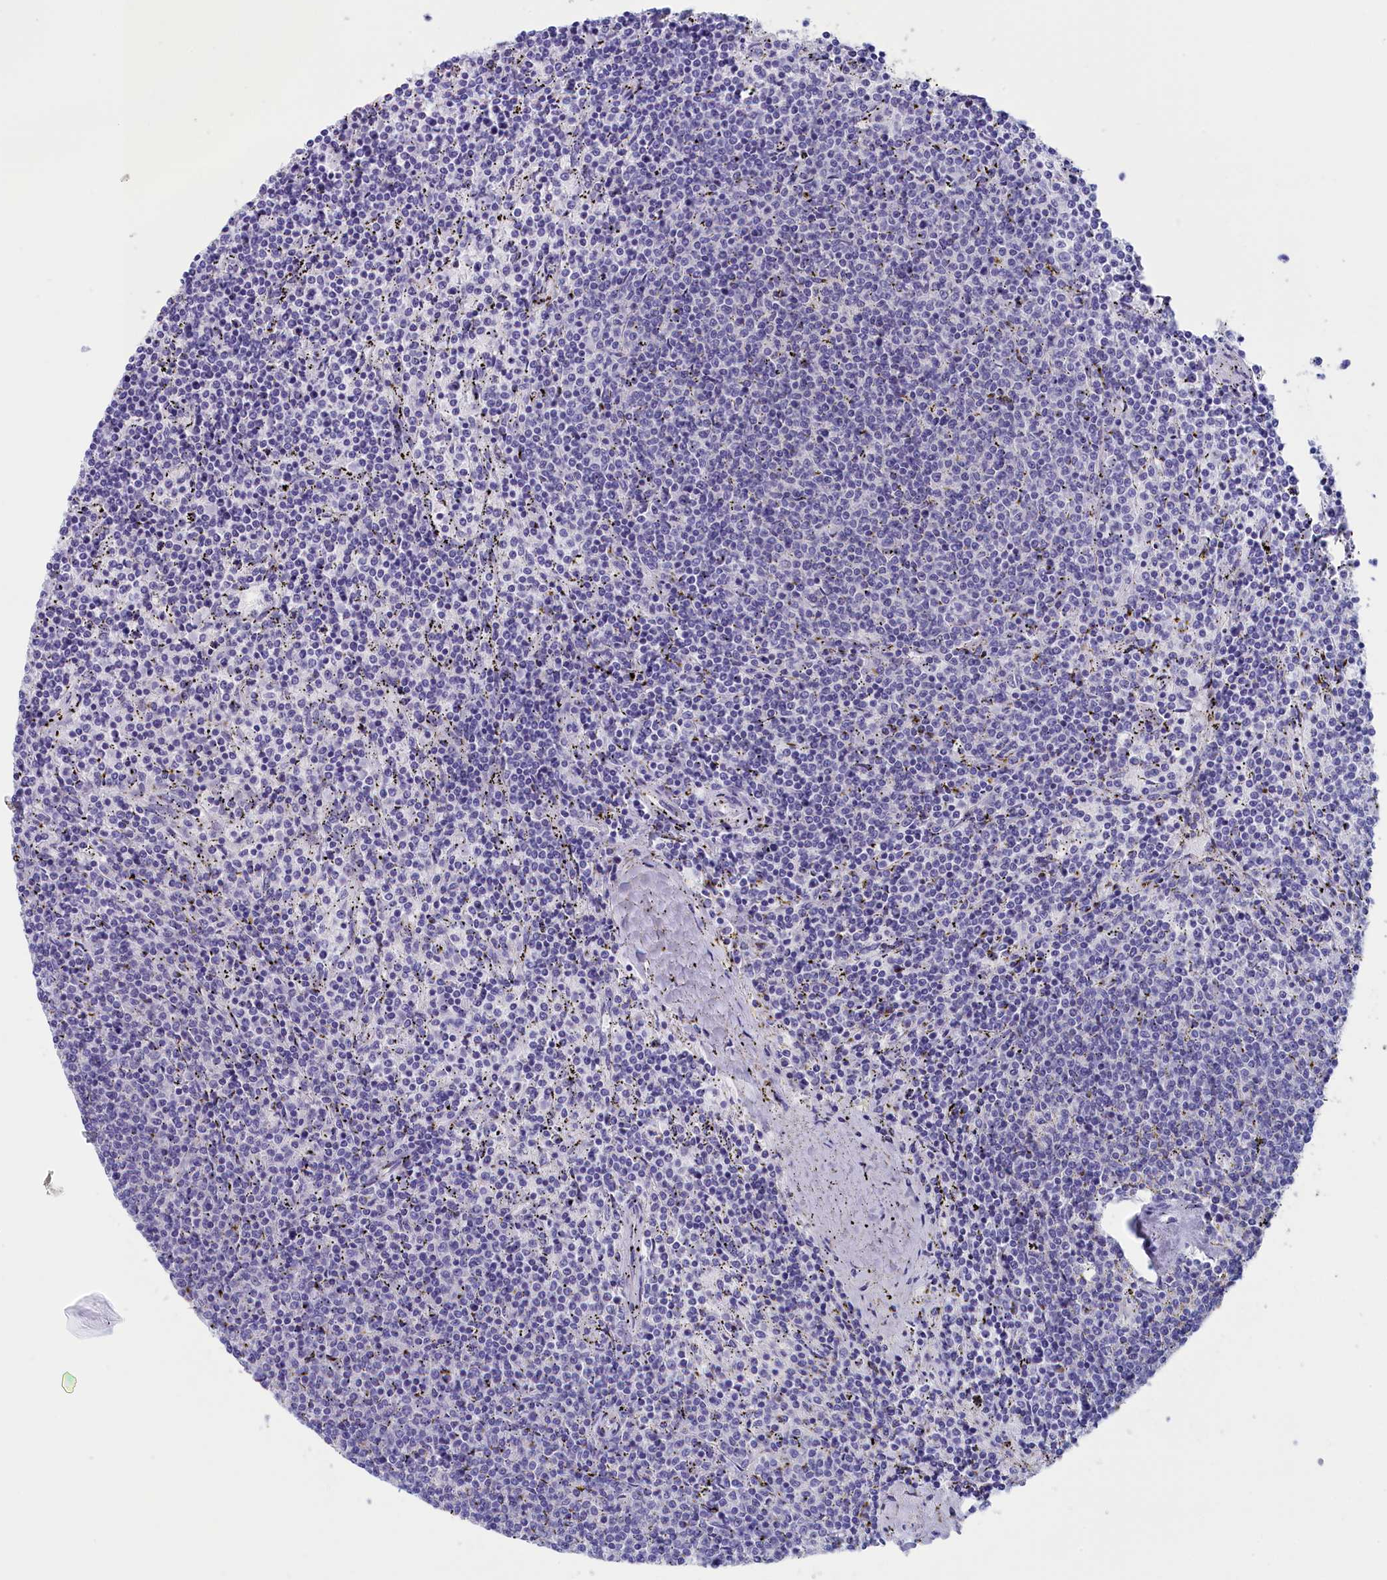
{"staining": {"intensity": "negative", "quantity": "none", "location": "none"}, "tissue": "lymphoma", "cell_type": "Tumor cells", "image_type": "cancer", "snomed": [{"axis": "morphology", "description": "Malignant lymphoma, non-Hodgkin's type, Low grade"}, {"axis": "topography", "description": "Spleen"}], "caption": "Lymphoma was stained to show a protein in brown. There is no significant expression in tumor cells. (Immunohistochemistry, brightfield microscopy, high magnification).", "gene": "ANKRD2", "patient": {"sex": "female", "age": 50}}